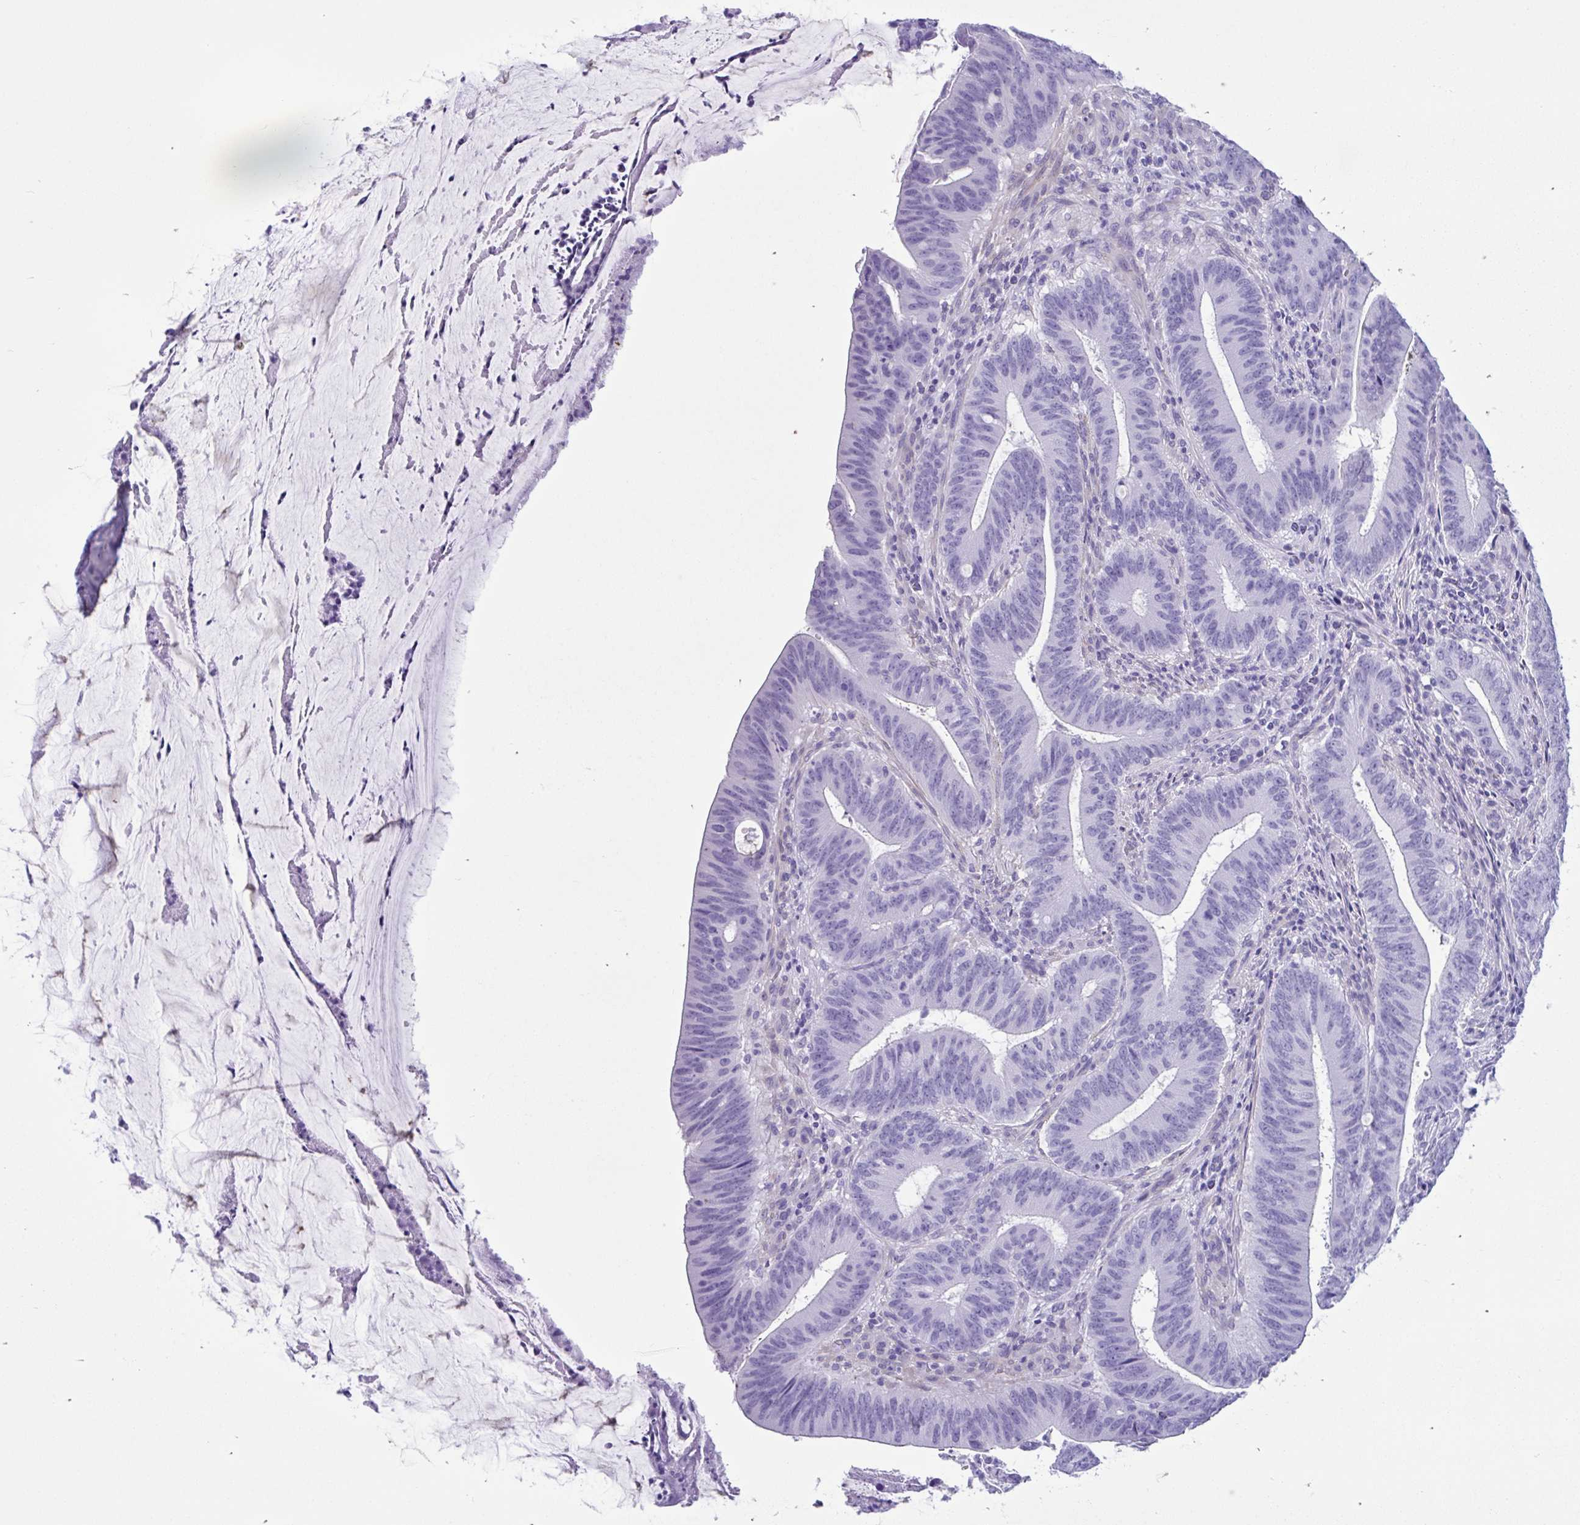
{"staining": {"intensity": "negative", "quantity": "none", "location": "none"}, "tissue": "colorectal cancer", "cell_type": "Tumor cells", "image_type": "cancer", "snomed": [{"axis": "morphology", "description": "Adenocarcinoma, NOS"}, {"axis": "topography", "description": "Colon"}], "caption": "IHC image of adenocarcinoma (colorectal) stained for a protein (brown), which reveals no staining in tumor cells.", "gene": "IAPP", "patient": {"sex": "female", "age": 43}}